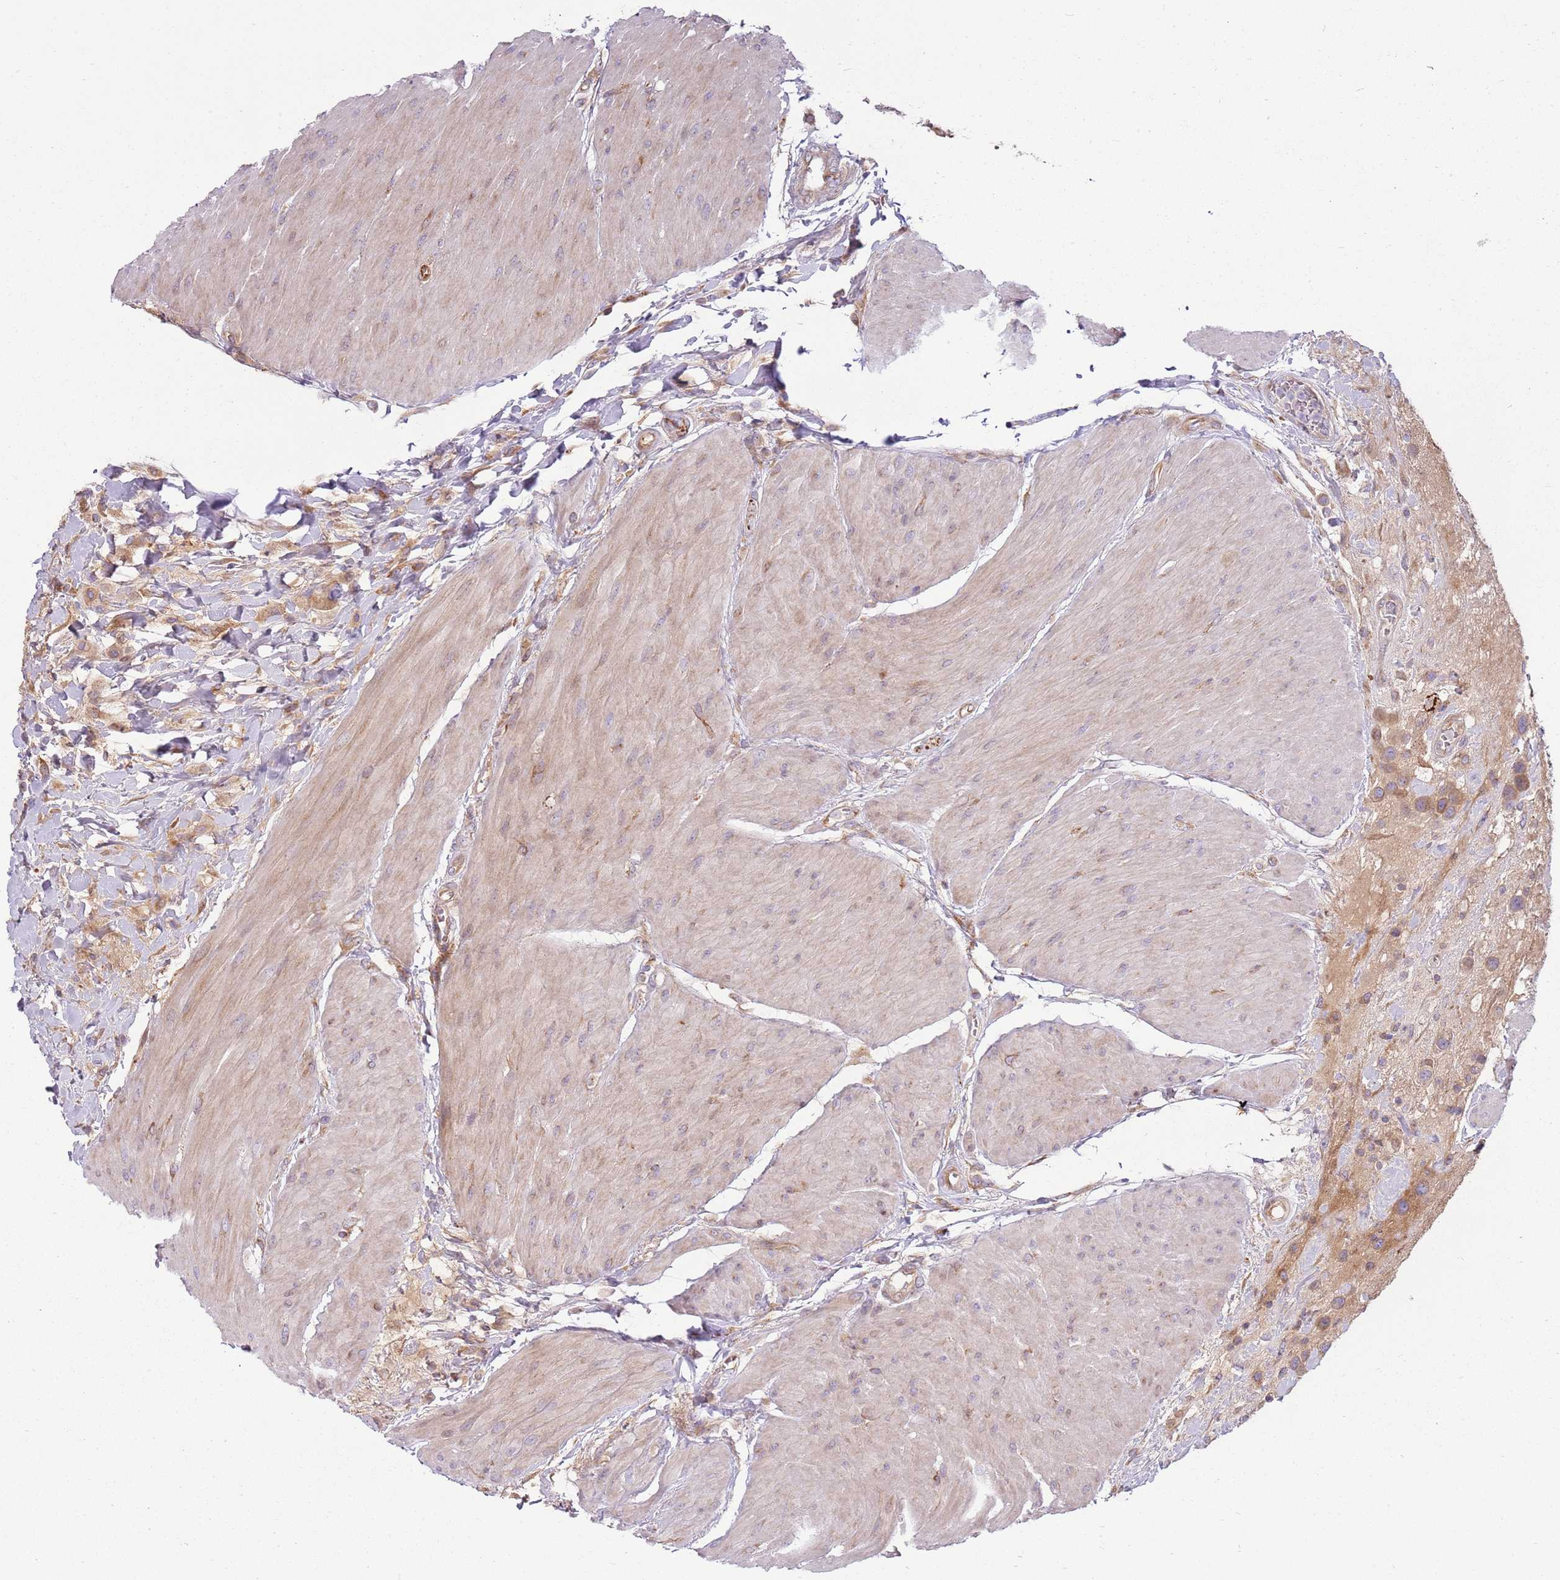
{"staining": {"intensity": "moderate", "quantity": ">75%", "location": "cytoplasmic/membranous"}, "tissue": "urothelial cancer", "cell_type": "Tumor cells", "image_type": "cancer", "snomed": [{"axis": "morphology", "description": "Urothelial carcinoma, High grade"}, {"axis": "topography", "description": "Urinary bladder"}], "caption": "A medium amount of moderate cytoplasmic/membranous positivity is seen in about >75% of tumor cells in urothelial cancer tissue. (DAB IHC, brown staining for protein, blue staining for nuclei).", "gene": "EMC1", "patient": {"sex": "male", "age": 50}}